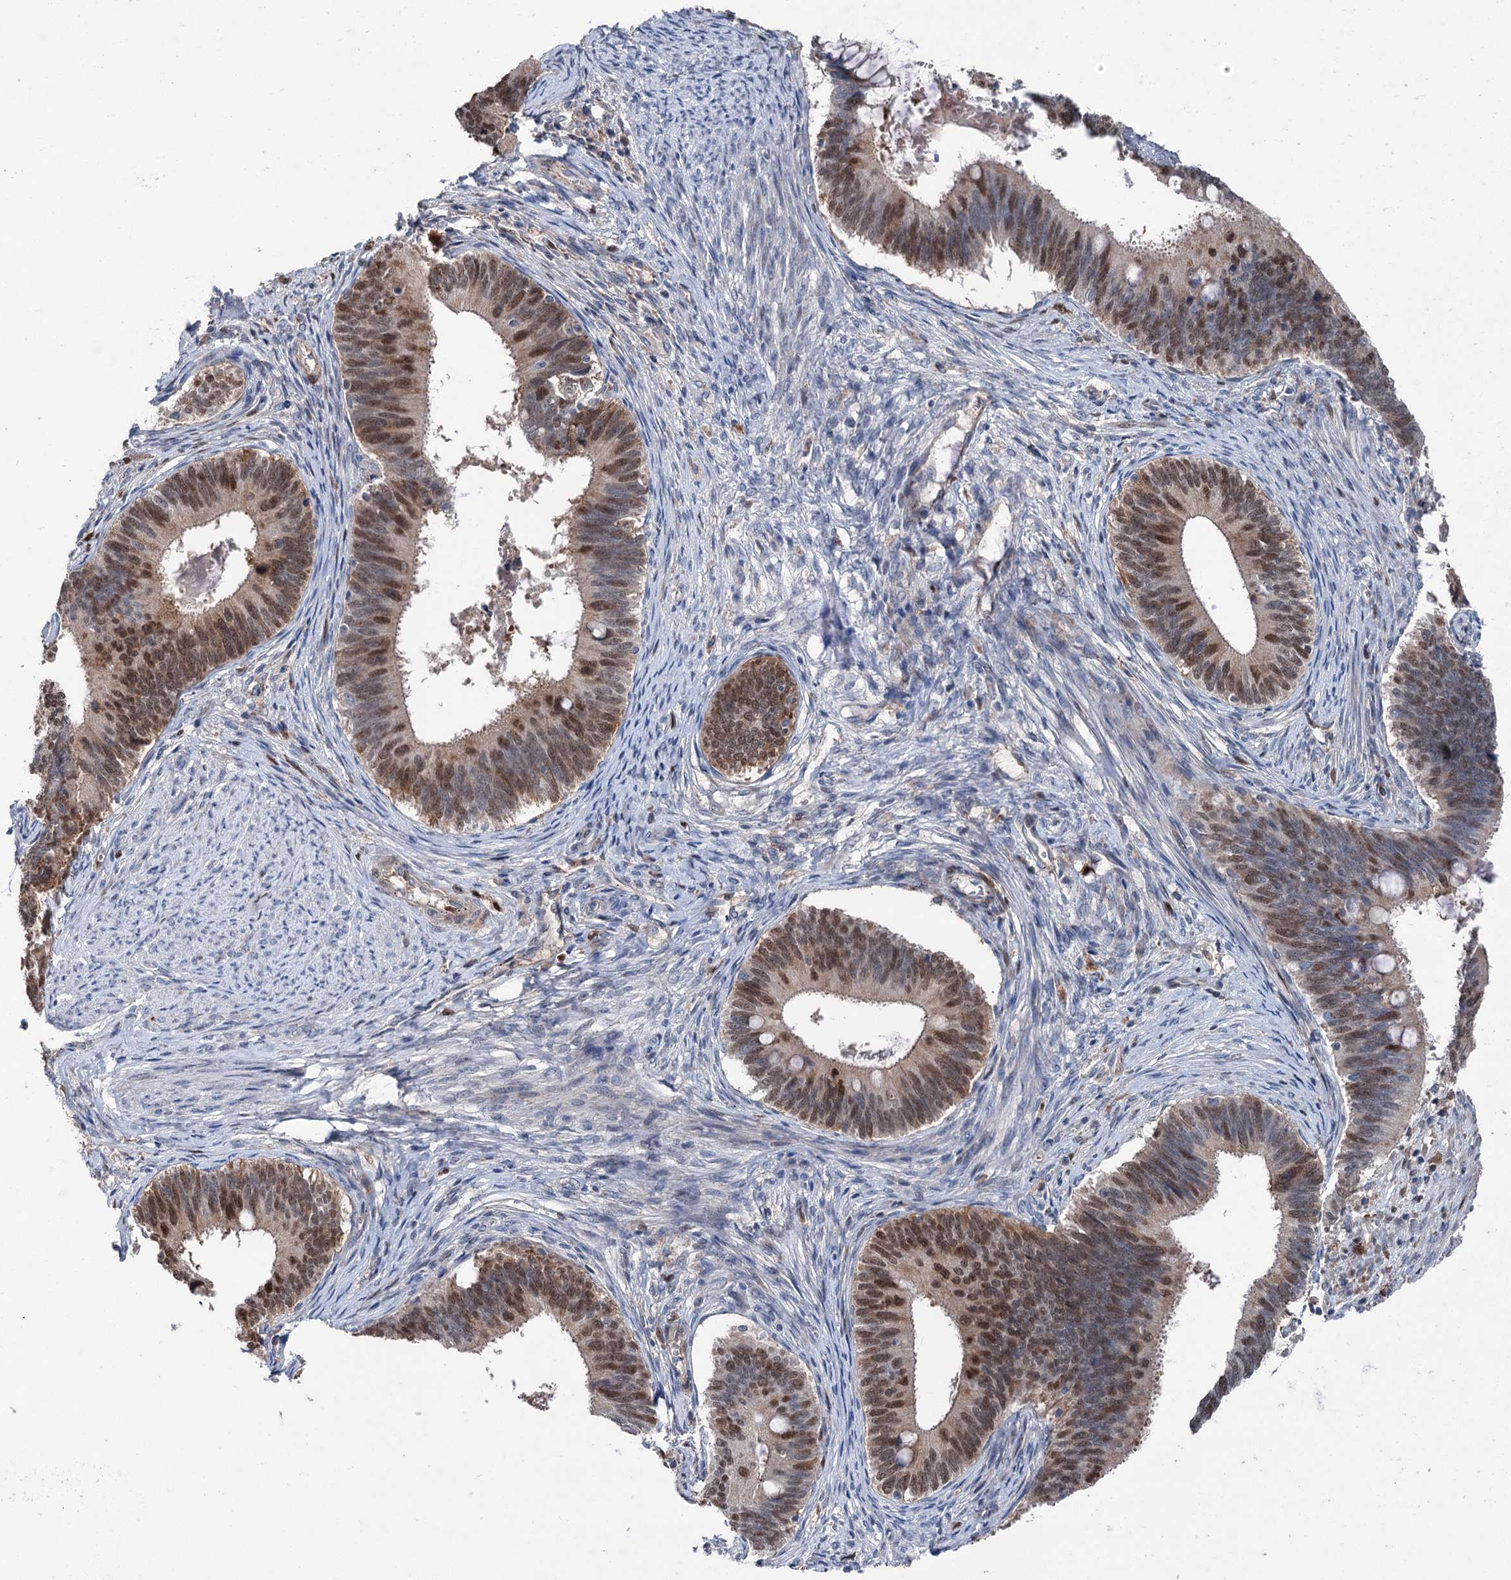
{"staining": {"intensity": "moderate", "quantity": ">75%", "location": "nuclear"}, "tissue": "cervical cancer", "cell_type": "Tumor cells", "image_type": "cancer", "snomed": [{"axis": "morphology", "description": "Adenocarcinoma, NOS"}, {"axis": "topography", "description": "Cervix"}], "caption": "Immunohistochemistry of cervical adenocarcinoma exhibits medium levels of moderate nuclear positivity in approximately >75% of tumor cells.", "gene": "NCAPD2", "patient": {"sex": "female", "age": 42}}